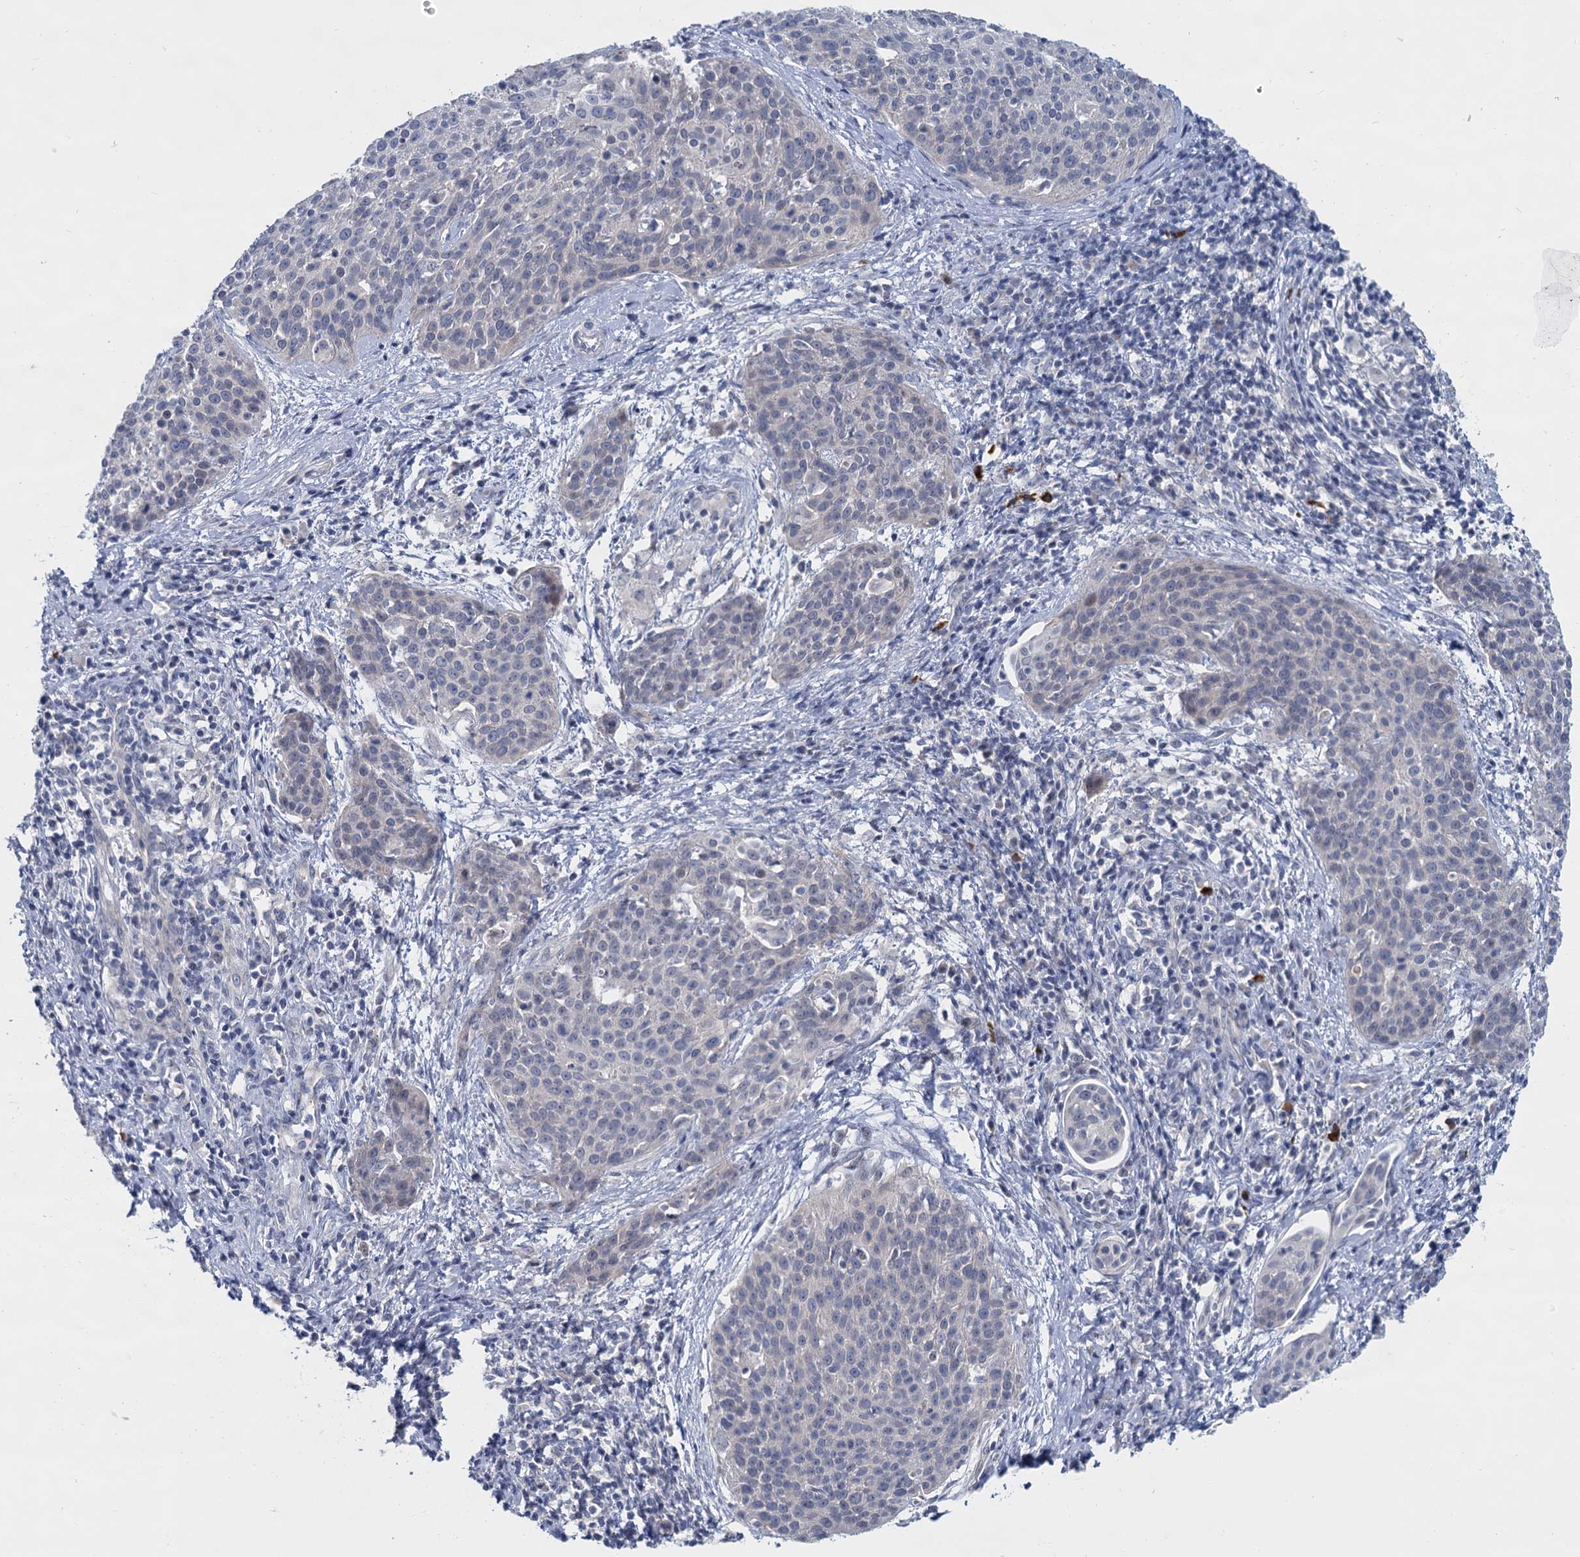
{"staining": {"intensity": "negative", "quantity": "none", "location": "none"}, "tissue": "cervical cancer", "cell_type": "Tumor cells", "image_type": "cancer", "snomed": [{"axis": "morphology", "description": "Squamous cell carcinoma, NOS"}, {"axis": "topography", "description": "Cervix"}], "caption": "Immunohistochemical staining of human cervical cancer (squamous cell carcinoma) reveals no significant positivity in tumor cells.", "gene": "ACRBP", "patient": {"sex": "female", "age": 38}}